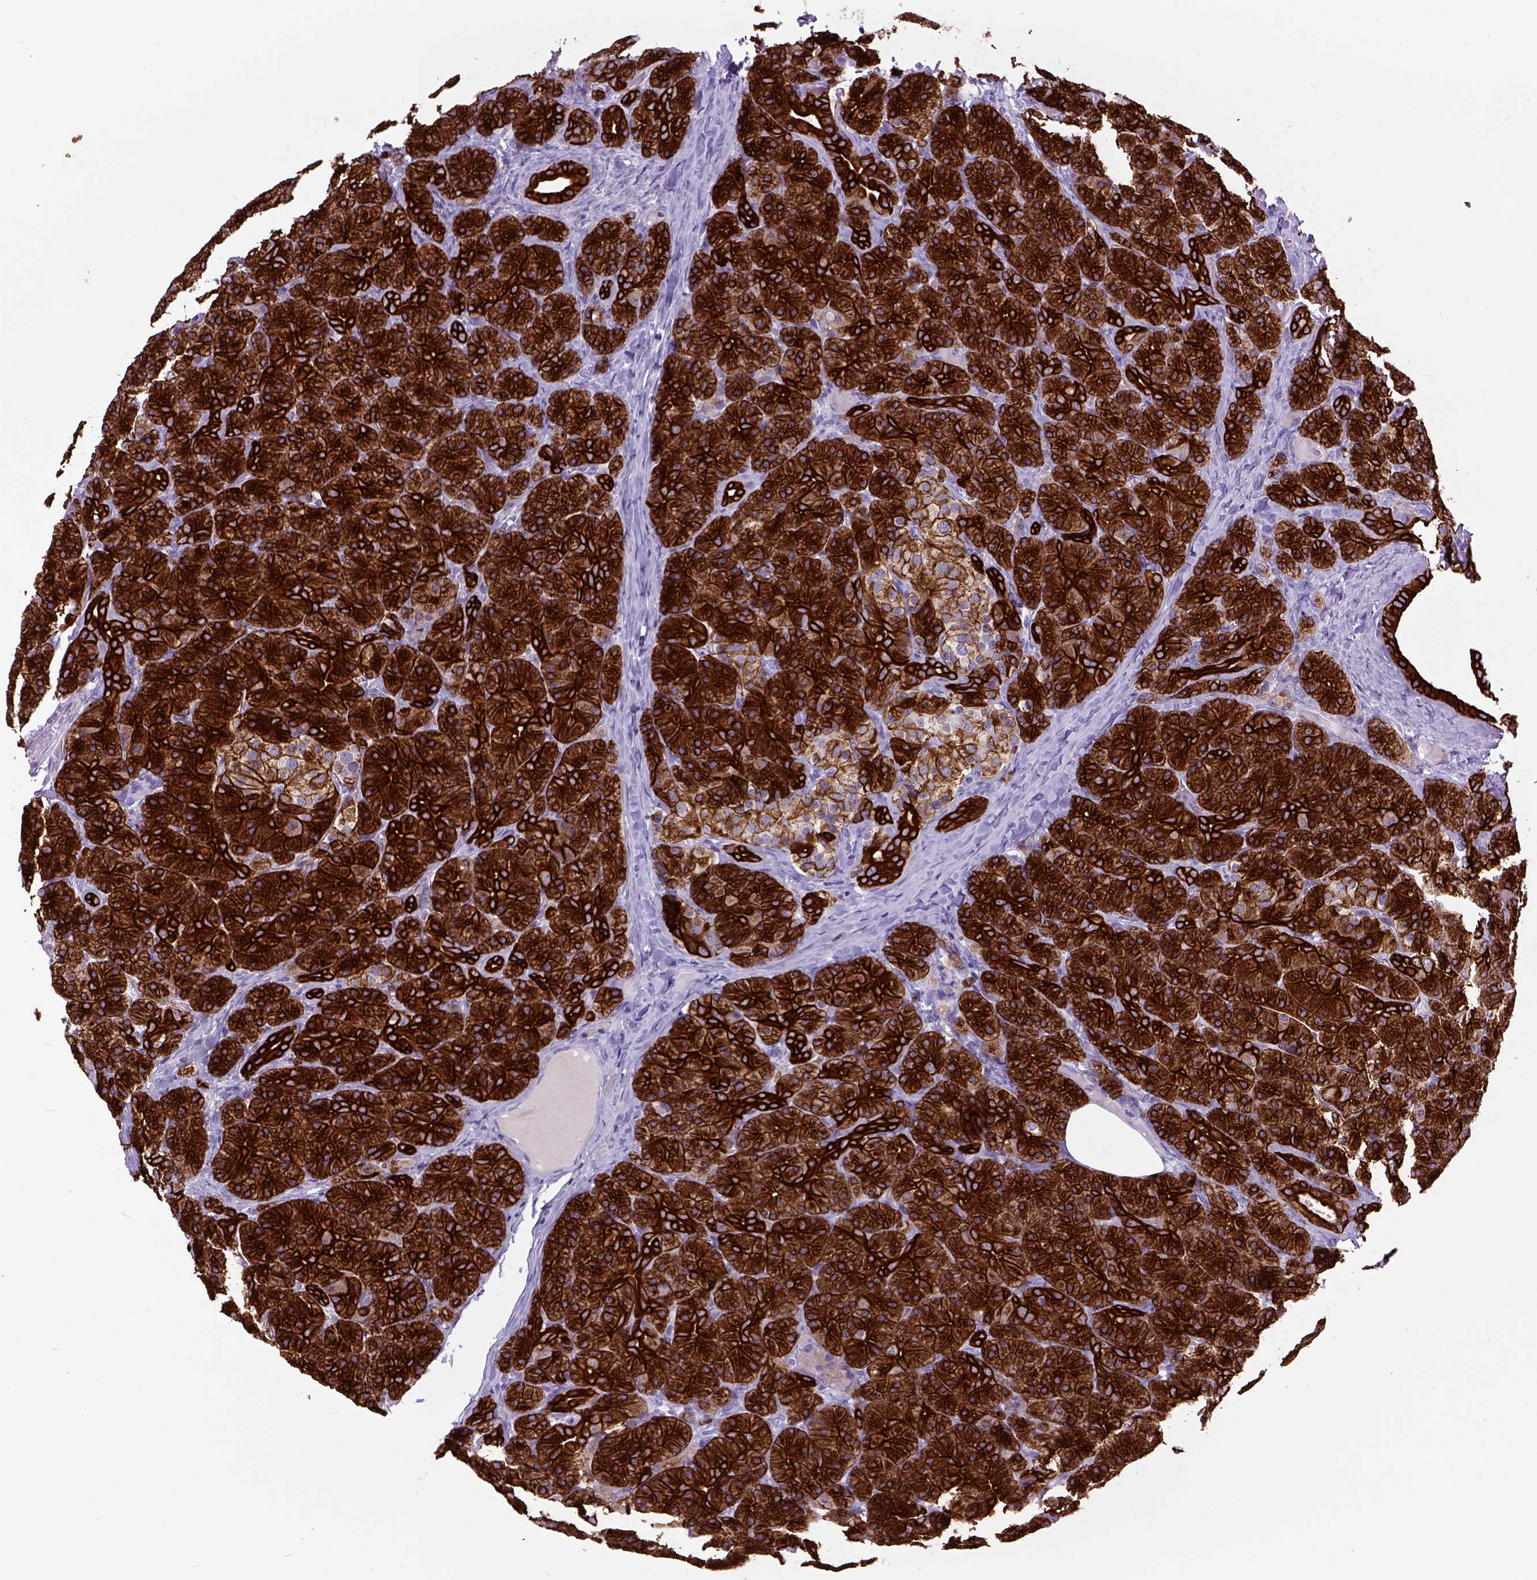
{"staining": {"intensity": "strong", "quantity": ">75%", "location": "cytoplasmic/membranous"}, "tissue": "pancreas", "cell_type": "Exocrine glandular cells", "image_type": "normal", "snomed": [{"axis": "morphology", "description": "Normal tissue, NOS"}, {"axis": "topography", "description": "Pancreas"}], "caption": "The immunohistochemical stain highlights strong cytoplasmic/membranous positivity in exocrine glandular cells of benign pancreas. The staining was performed using DAB (3,3'-diaminobenzidine), with brown indicating positive protein expression. Nuclei are stained blue with hematoxylin.", "gene": "RAB25", "patient": {"sex": "male", "age": 57}}